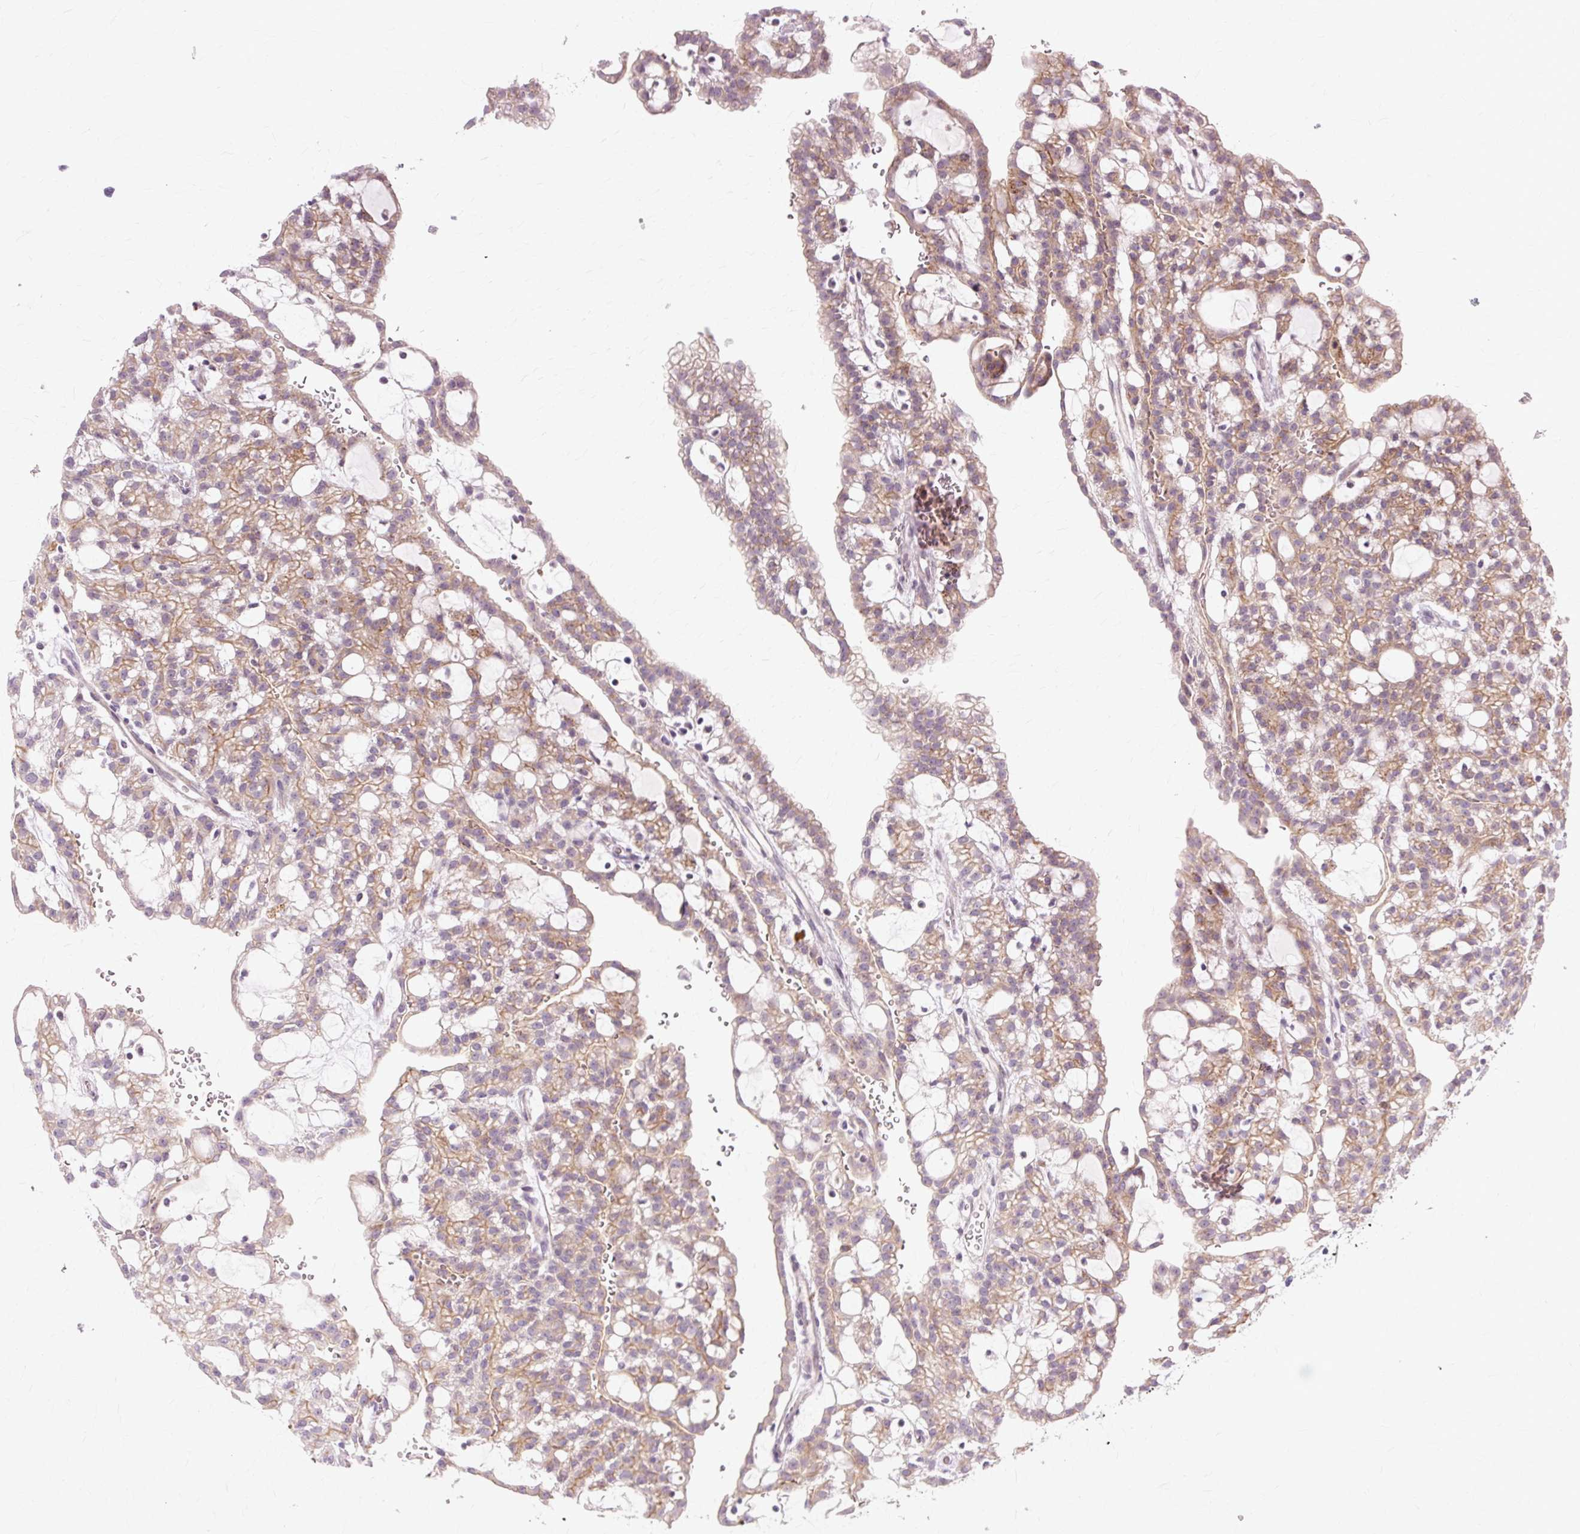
{"staining": {"intensity": "moderate", "quantity": ">75%", "location": "cytoplasmic/membranous"}, "tissue": "renal cancer", "cell_type": "Tumor cells", "image_type": "cancer", "snomed": [{"axis": "morphology", "description": "Adenocarcinoma, NOS"}, {"axis": "topography", "description": "Kidney"}], "caption": "About >75% of tumor cells in adenocarcinoma (renal) display moderate cytoplasmic/membranous protein staining as visualized by brown immunohistochemical staining.", "gene": "ZNF35", "patient": {"sex": "male", "age": 63}}